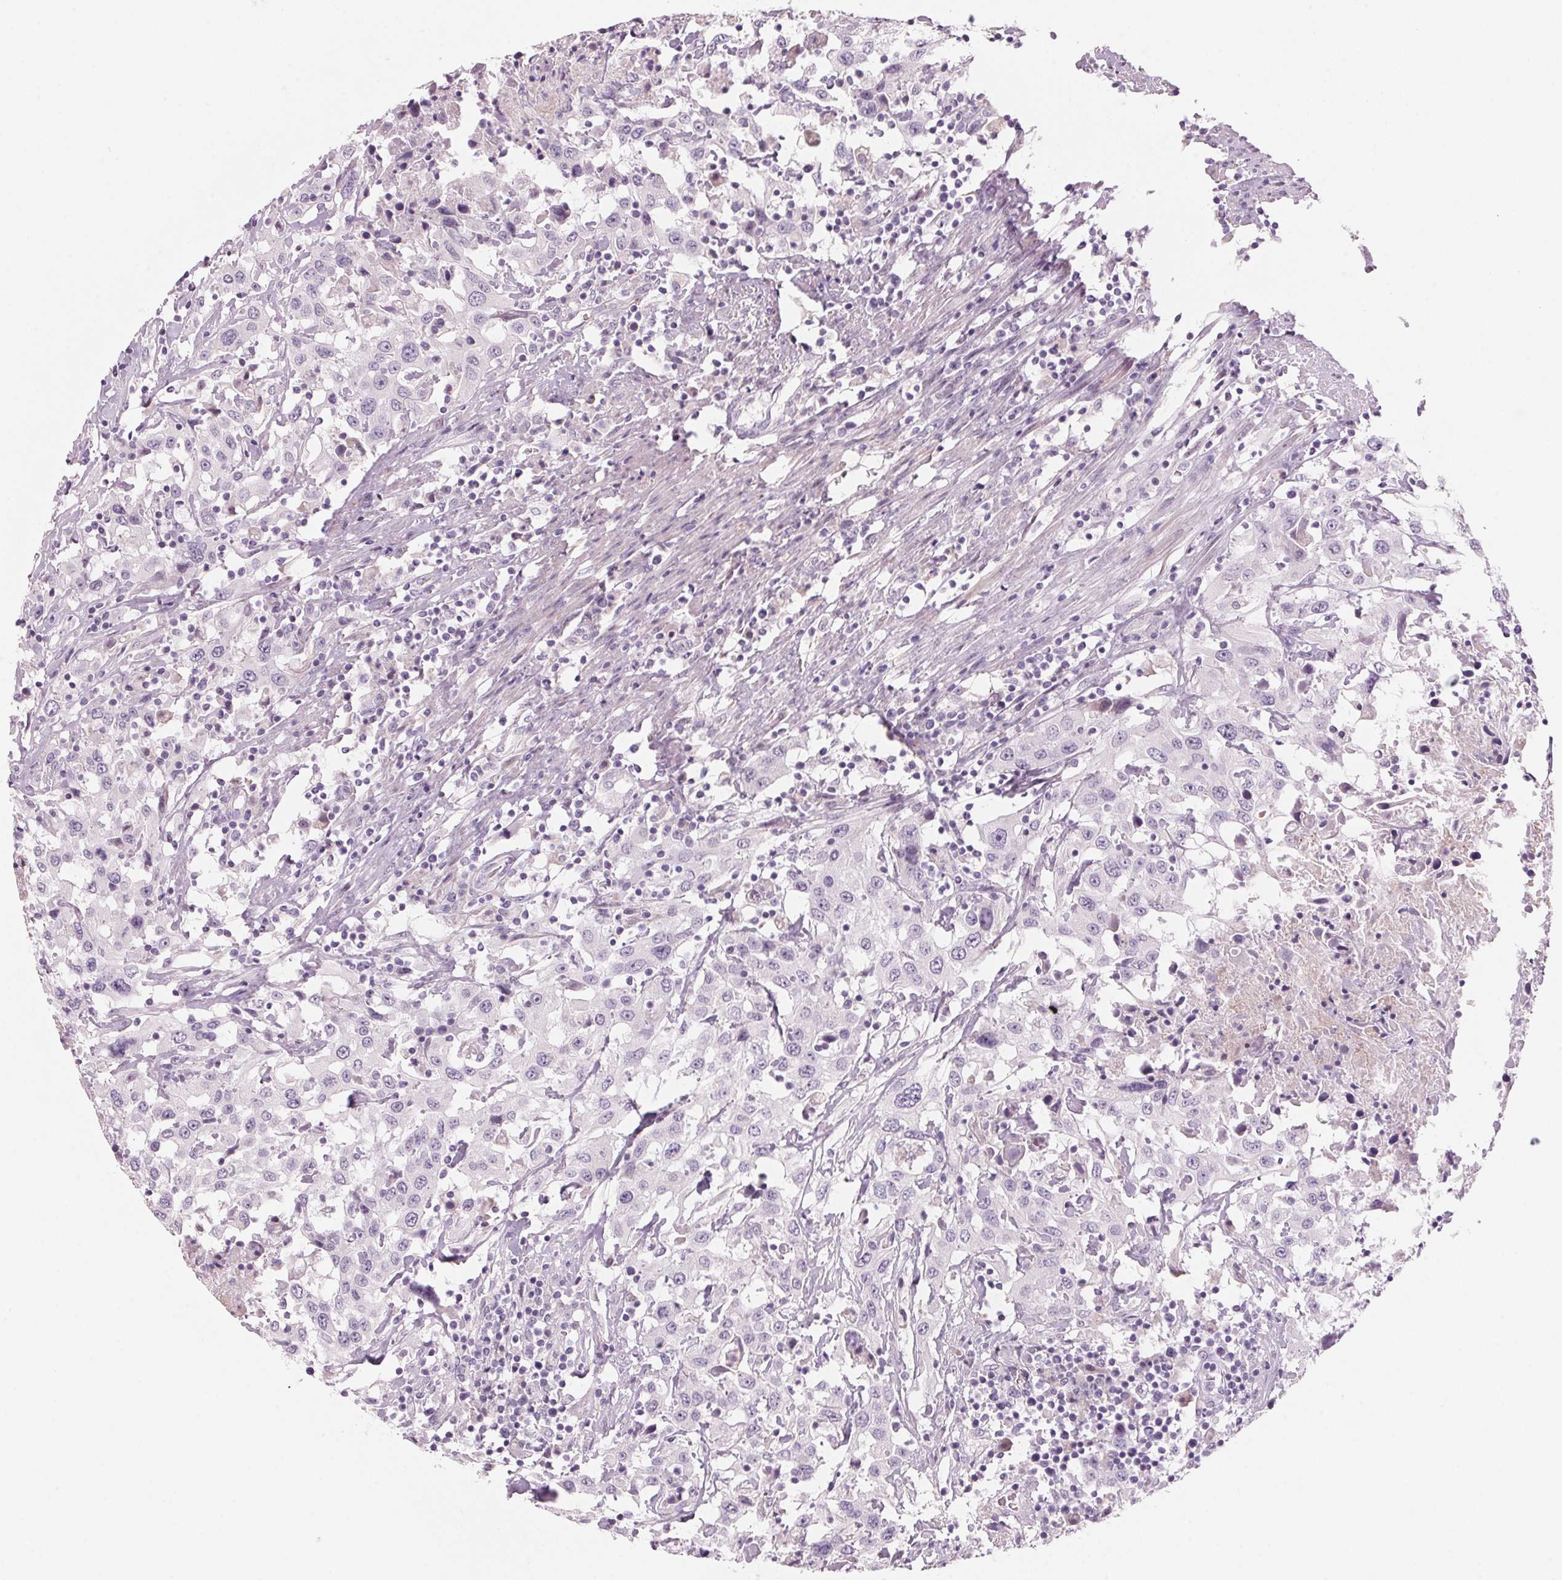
{"staining": {"intensity": "negative", "quantity": "none", "location": "none"}, "tissue": "urothelial cancer", "cell_type": "Tumor cells", "image_type": "cancer", "snomed": [{"axis": "morphology", "description": "Urothelial carcinoma, High grade"}, {"axis": "topography", "description": "Urinary bladder"}], "caption": "Protein analysis of urothelial cancer reveals no significant staining in tumor cells. (DAB (3,3'-diaminobenzidine) immunohistochemistry with hematoxylin counter stain).", "gene": "ADAM20", "patient": {"sex": "male", "age": 61}}